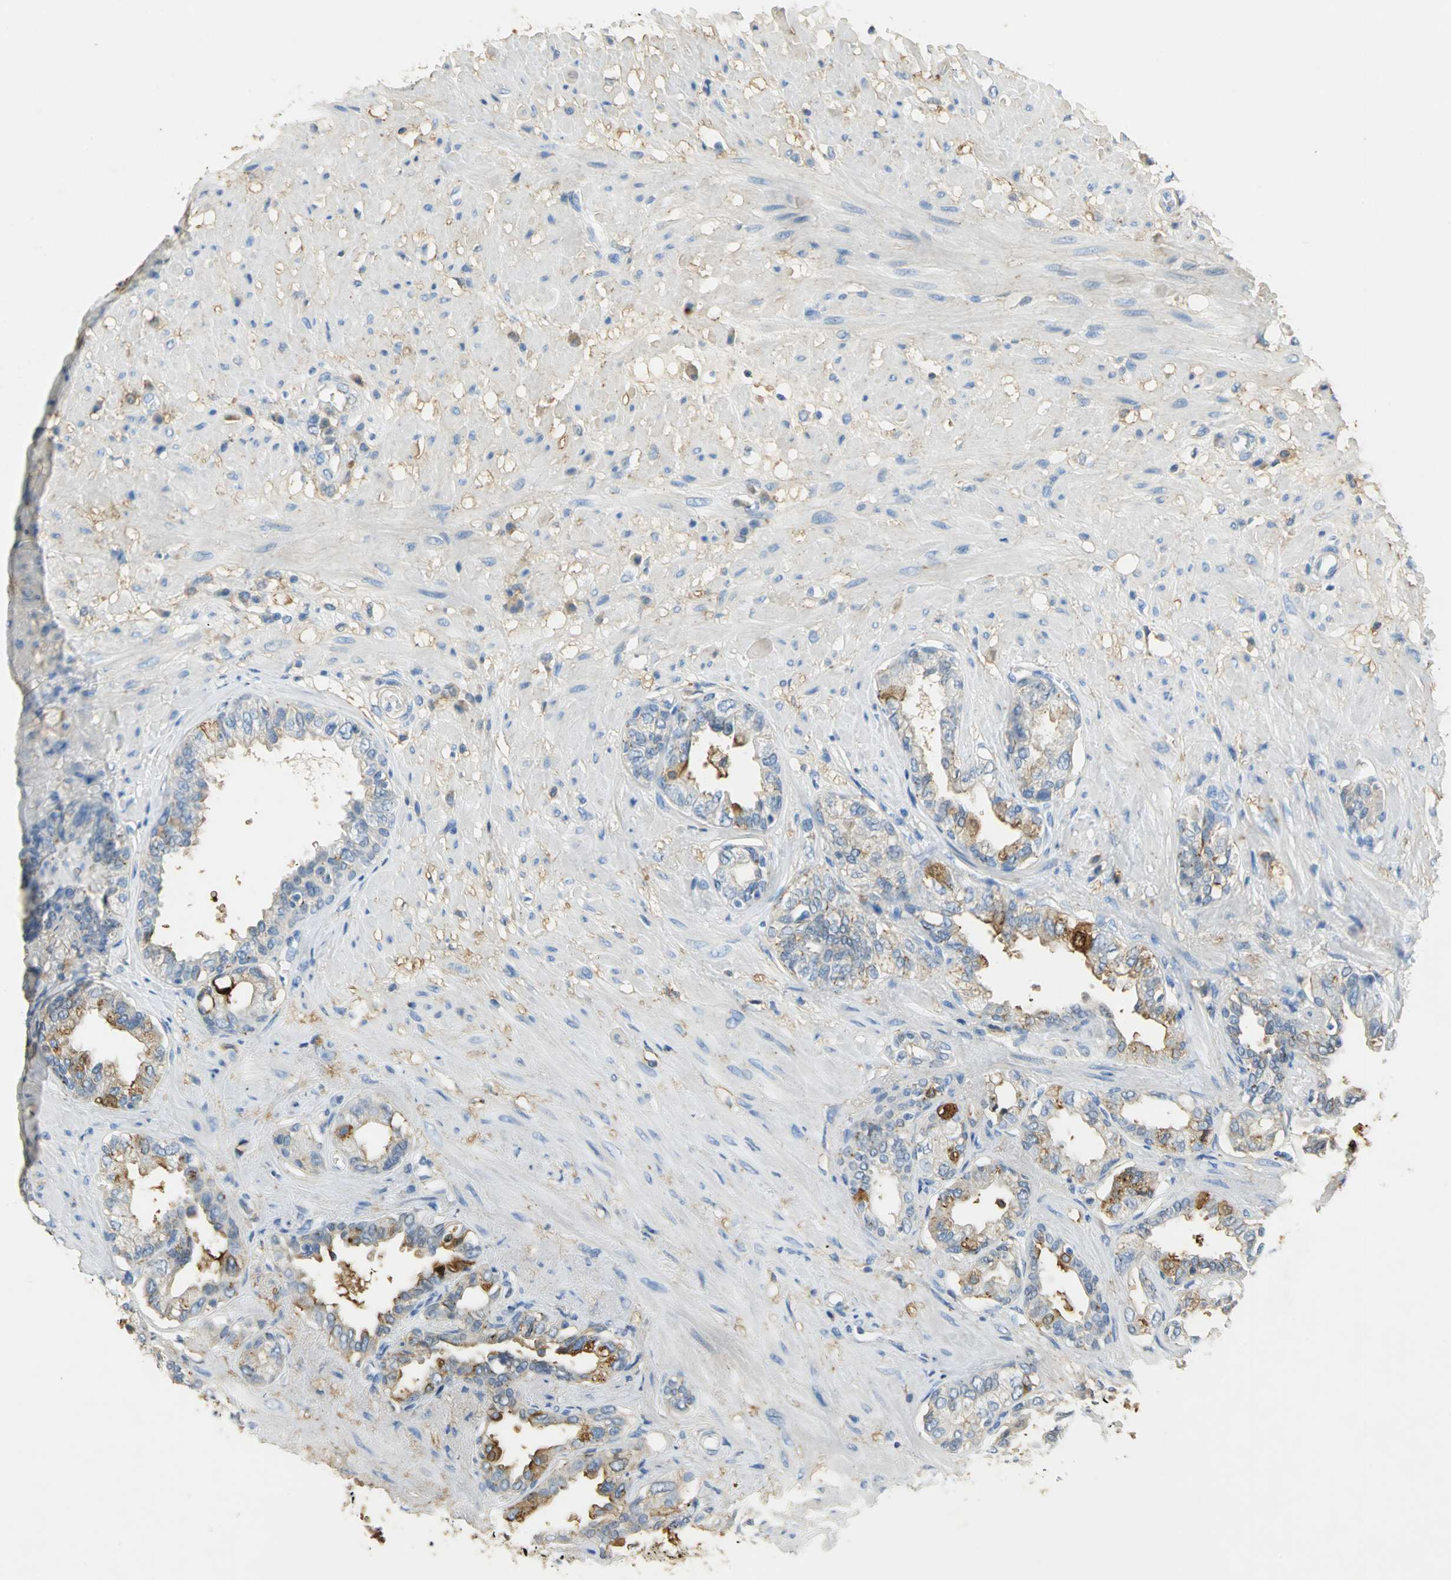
{"staining": {"intensity": "strong", "quantity": "<25%", "location": "cytoplasmic/membranous"}, "tissue": "seminal vesicle", "cell_type": "Glandular cells", "image_type": "normal", "snomed": [{"axis": "morphology", "description": "Normal tissue, NOS"}, {"axis": "topography", "description": "Seminal veicle"}], "caption": "Immunohistochemistry staining of unremarkable seminal vesicle, which reveals medium levels of strong cytoplasmic/membranous staining in about <25% of glandular cells indicating strong cytoplasmic/membranous protein positivity. The staining was performed using DAB (3,3'-diaminobenzidine) (brown) for protein detection and nuclei were counterstained in hematoxylin (blue).", "gene": "ANXA4", "patient": {"sex": "male", "age": 61}}